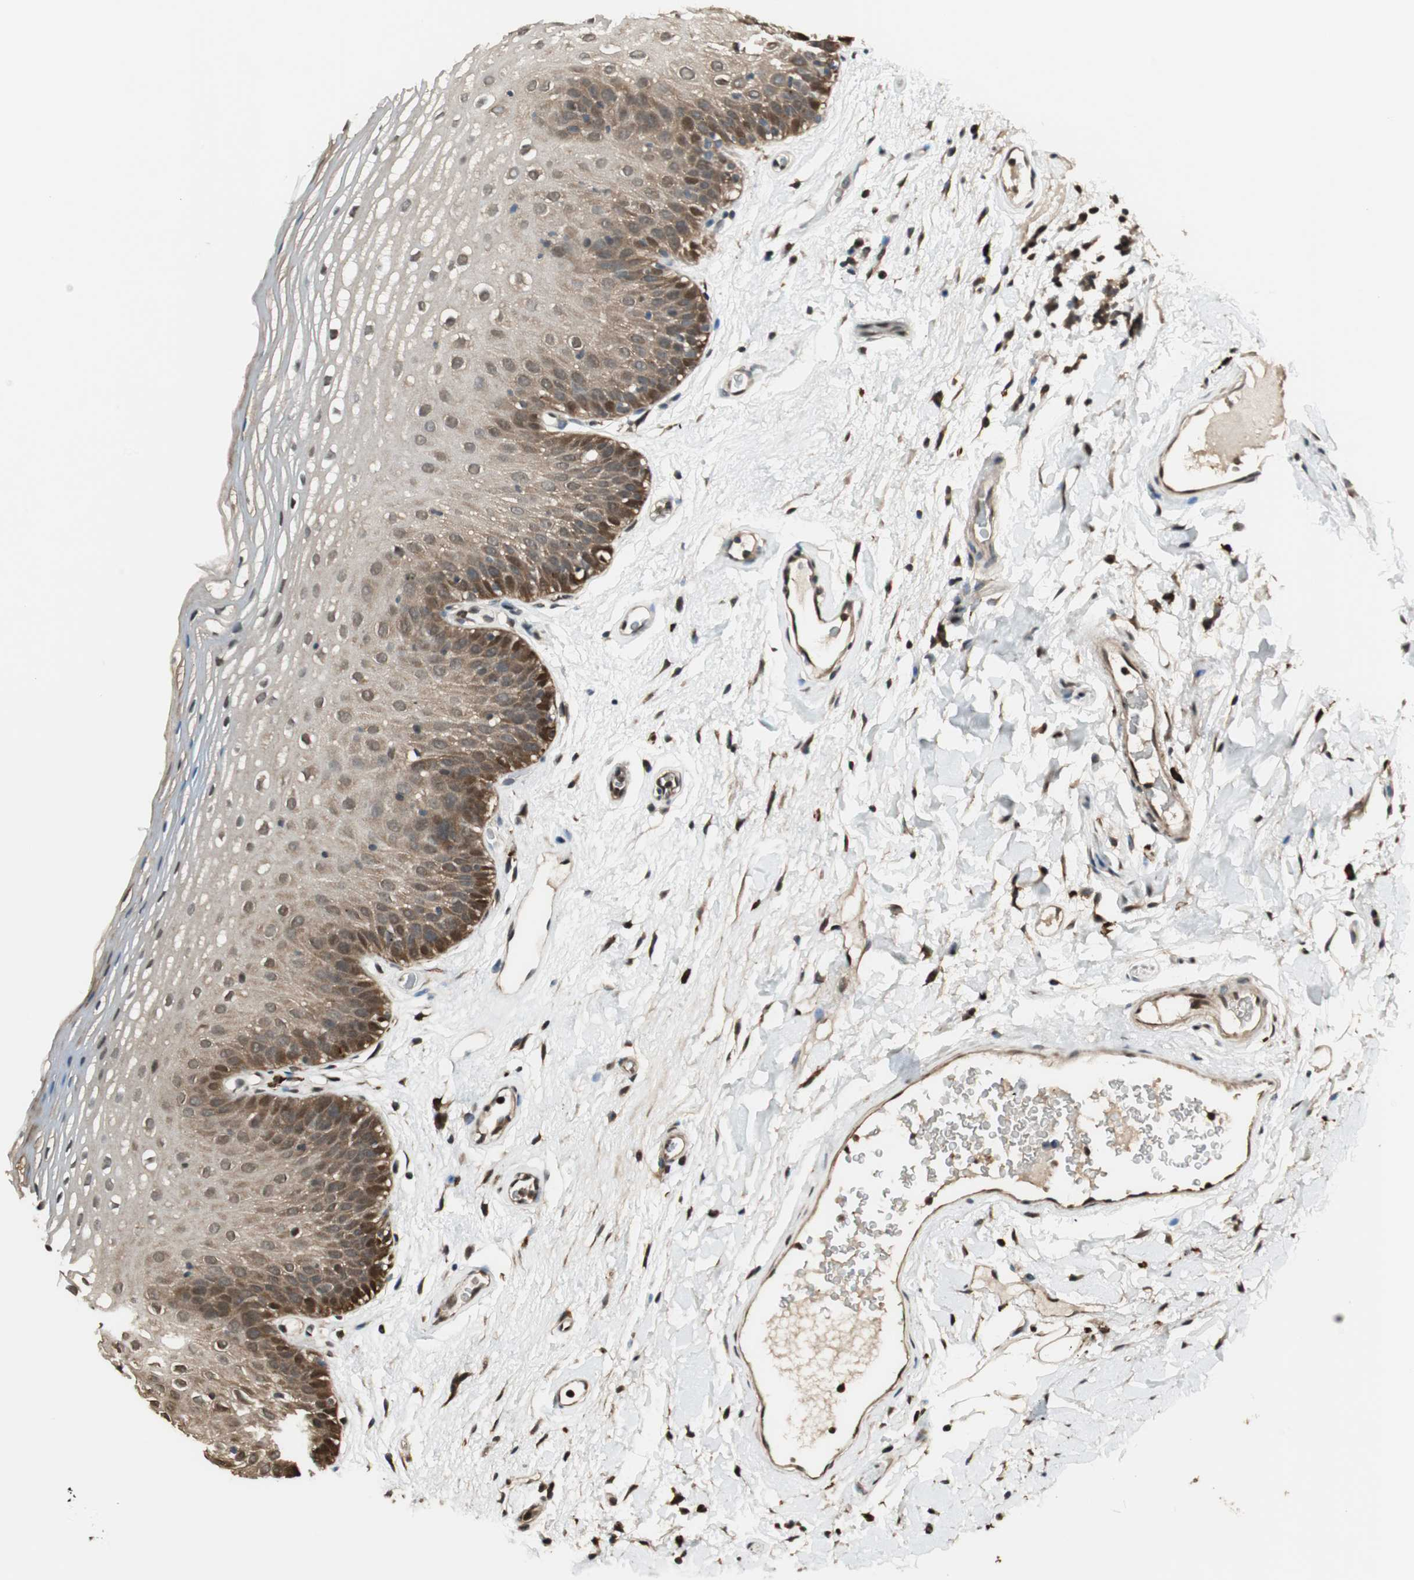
{"staining": {"intensity": "strong", "quantity": ">75%", "location": "cytoplasmic/membranous,nuclear"}, "tissue": "oral mucosa", "cell_type": "Squamous epithelial cells", "image_type": "normal", "snomed": [{"axis": "morphology", "description": "Normal tissue, NOS"}, {"axis": "morphology", "description": "Squamous cell carcinoma, NOS"}, {"axis": "topography", "description": "Skeletal muscle"}, {"axis": "topography", "description": "Oral tissue"}], "caption": "Immunohistochemistry (IHC) staining of normal oral mucosa, which demonstrates high levels of strong cytoplasmic/membranous,nuclear positivity in about >75% of squamous epithelial cells indicating strong cytoplasmic/membranous,nuclear protein positivity. The staining was performed using DAB (brown) for protein detection and nuclei were counterstained in hematoxylin (blue).", "gene": "ENSG00000268870", "patient": {"sex": "male", "age": 71}}